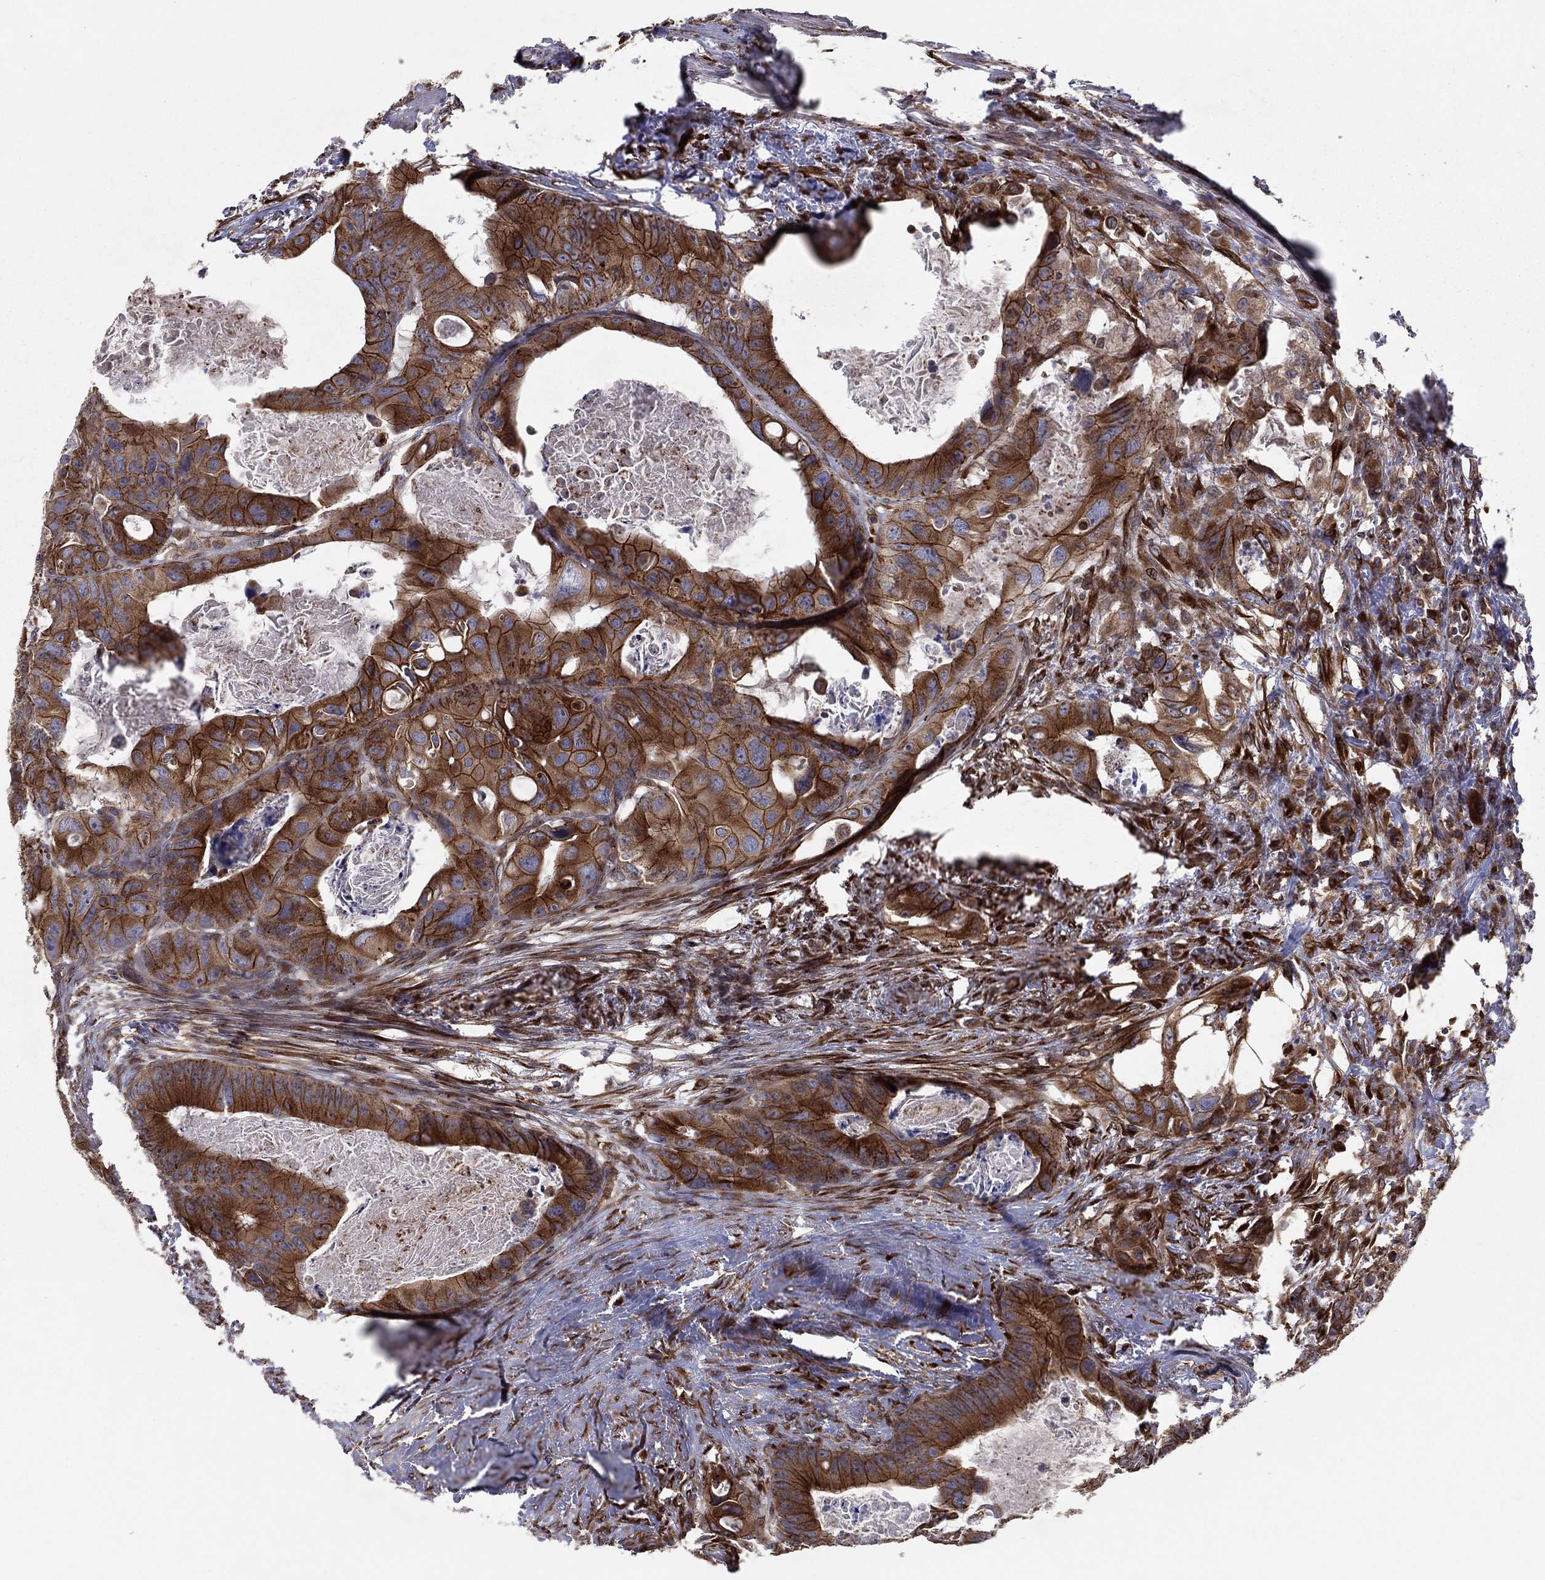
{"staining": {"intensity": "strong", "quantity": ">75%", "location": "cytoplasmic/membranous"}, "tissue": "colorectal cancer", "cell_type": "Tumor cells", "image_type": "cancer", "snomed": [{"axis": "morphology", "description": "Adenocarcinoma, NOS"}, {"axis": "topography", "description": "Rectum"}], "caption": "IHC micrograph of colorectal cancer (adenocarcinoma) stained for a protein (brown), which reveals high levels of strong cytoplasmic/membranous staining in approximately >75% of tumor cells.", "gene": "YIF1A", "patient": {"sex": "male", "age": 64}}